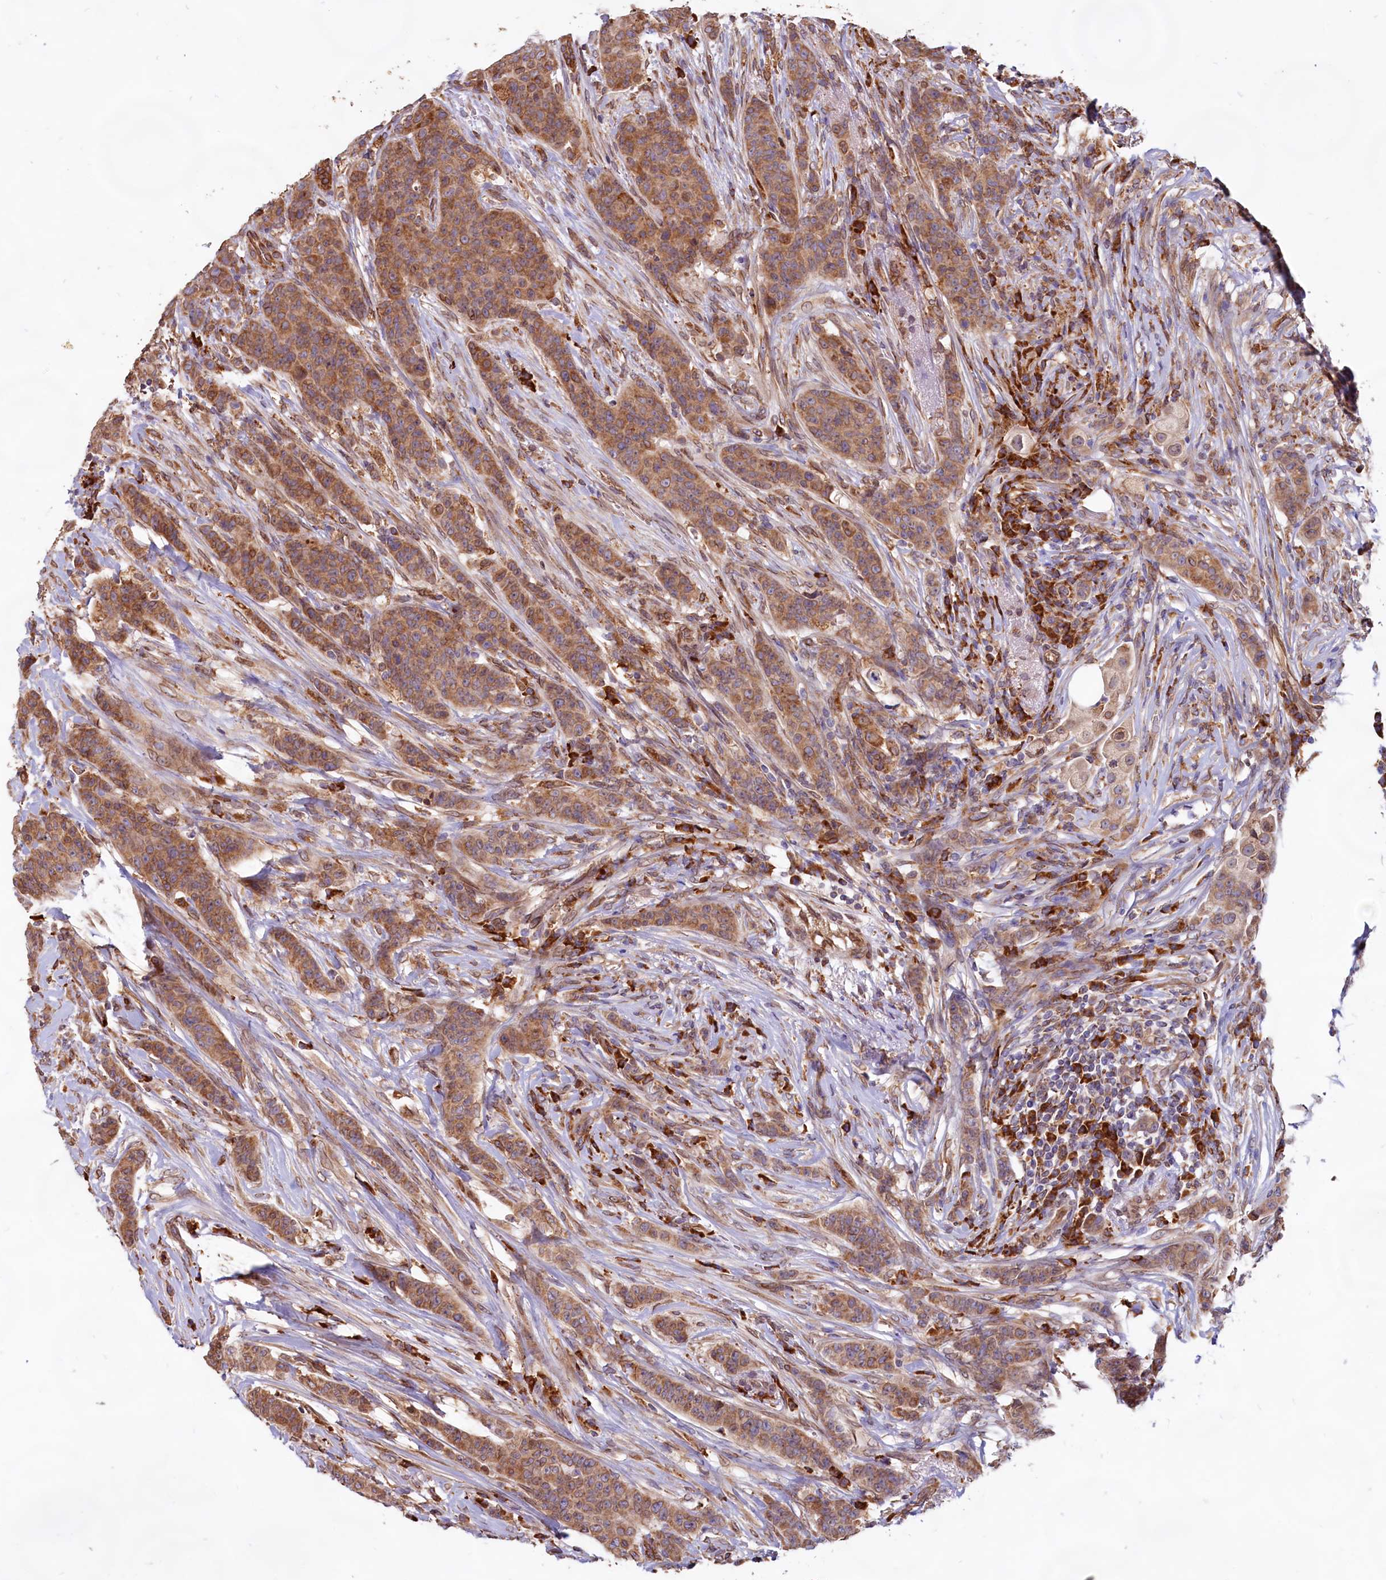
{"staining": {"intensity": "moderate", "quantity": ">75%", "location": "cytoplasmic/membranous"}, "tissue": "breast cancer", "cell_type": "Tumor cells", "image_type": "cancer", "snomed": [{"axis": "morphology", "description": "Duct carcinoma"}, {"axis": "topography", "description": "Breast"}], "caption": "This is a micrograph of immunohistochemistry staining of breast cancer, which shows moderate expression in the cytoplasmic/membranous of tumor cells.", "gene": "TBC1D19", "patient": {"sex": "female", "age": 40}}